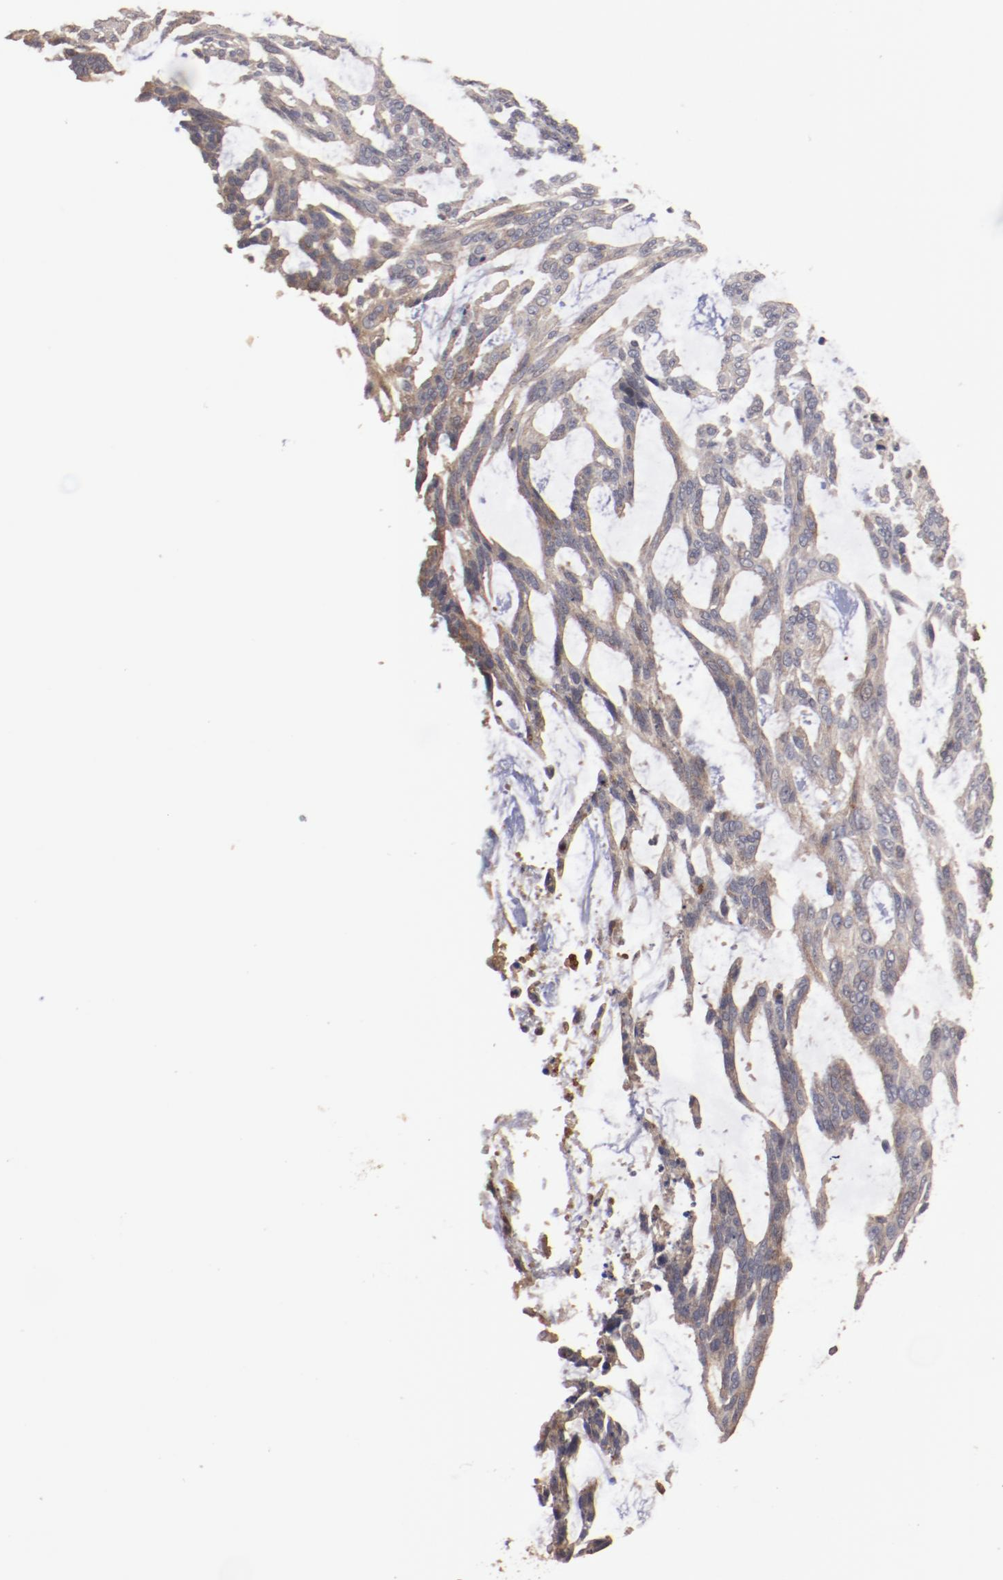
{"staining": {"intensity": "weak", "quantity": ">75%", "location": "cytoplasmic/membranous"}, "tissue": "skin cancer", "cell_type": "Tumor cells", "image_type": "cancer", "snomed": [{"axis": "morphology", "description": "Normal tissue, NOS"}, {"axis": "morphology", "description": "Basal cell carcinoma"}, {"axis": "topography", "description": "Skin"}], "caption": "Skin cancer stained with a brown dye exhibits weak cytoplasmic/membranous positive expression in approximately >75% of tumor cells.", "gene": "DIPK2B", "patient": {"sex": "female", "age": 71}}